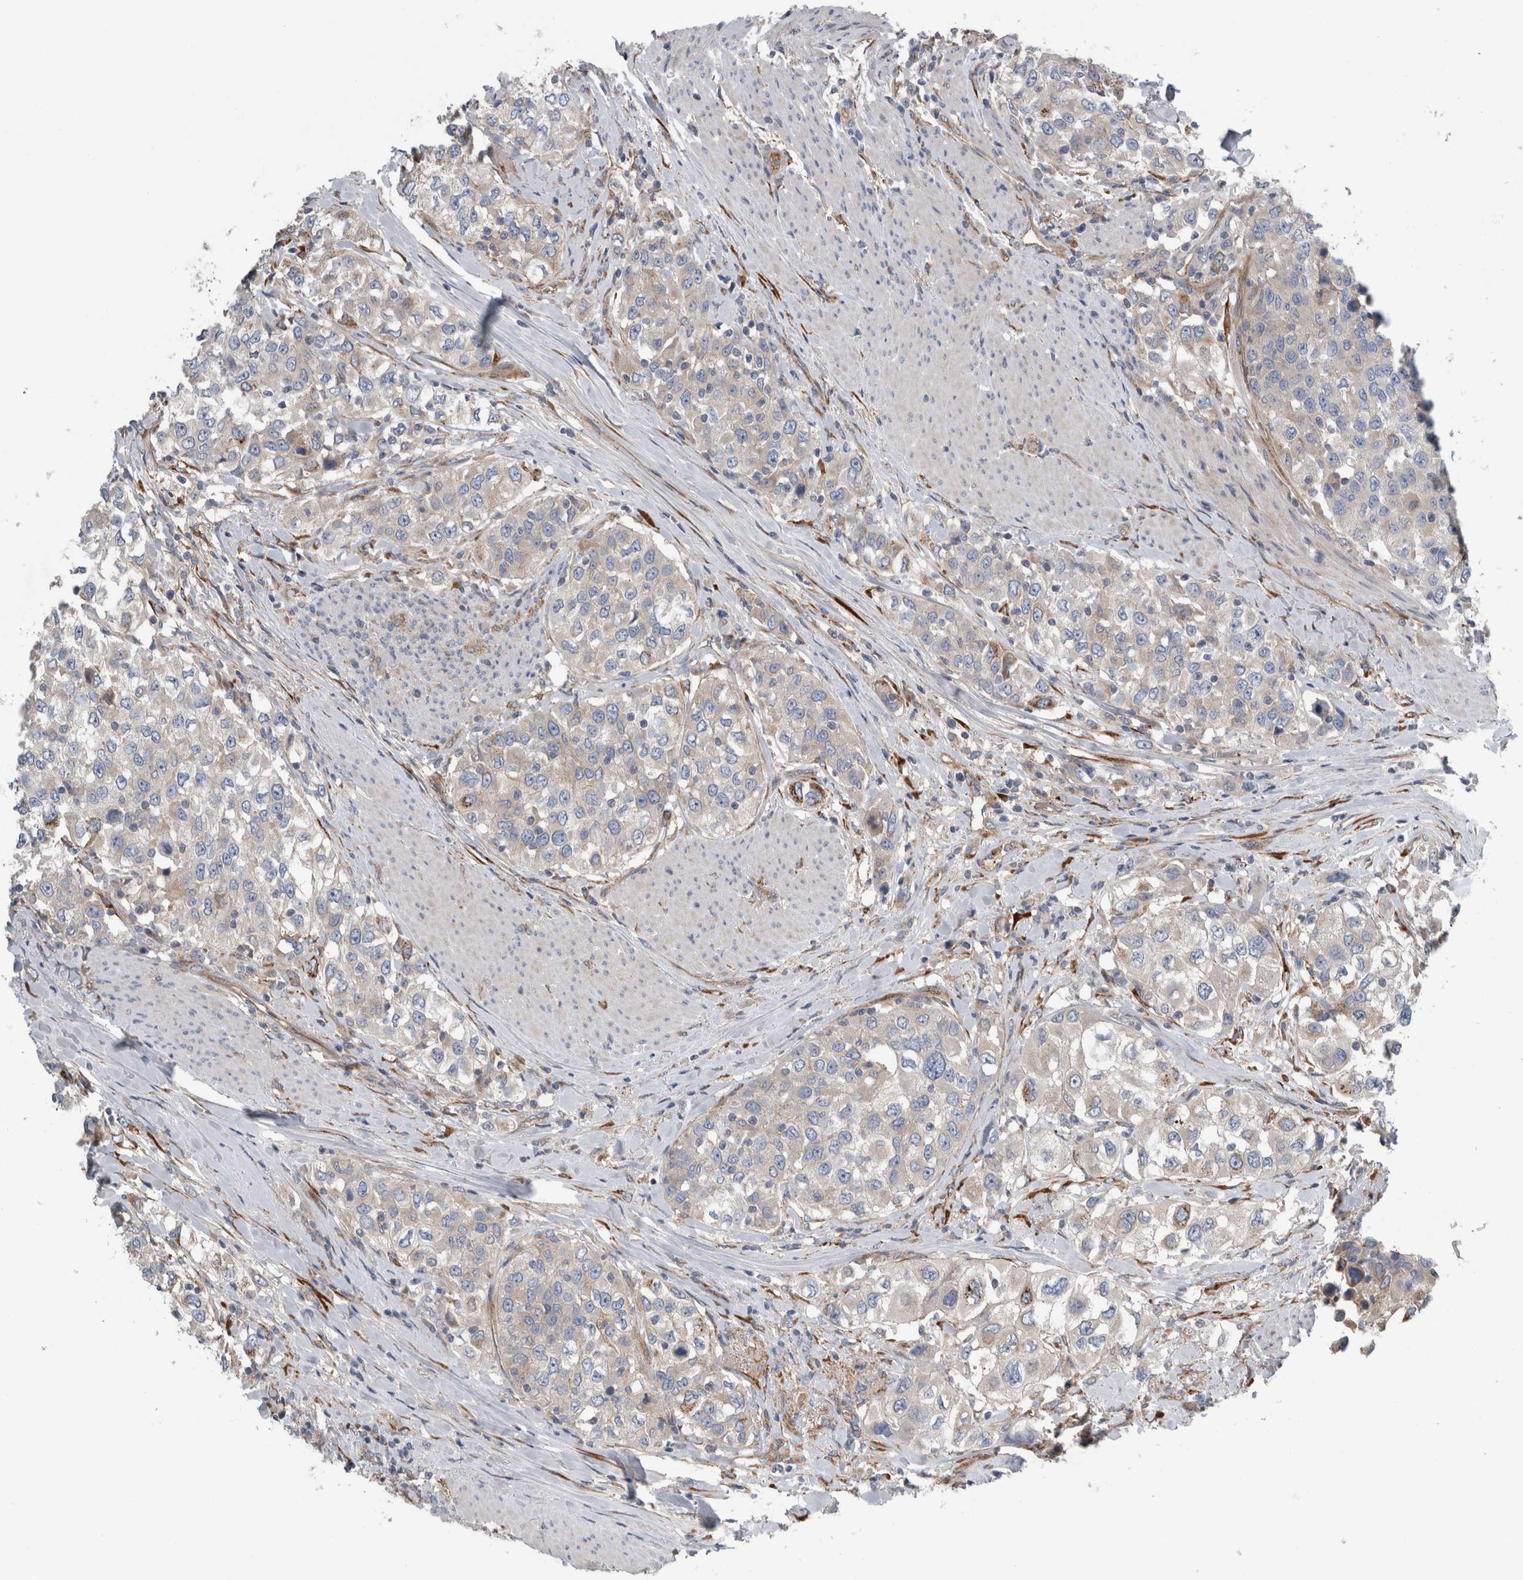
{"staining": {"intensity": "negative", "quantity": "none", "location": "none"}, "tissue": "urothelial cancer", "cell_type": "Tumor cells", "image_type": "cancer", "snomed": [{"axis": "morphology", "description": "Urothelial carcinoma, High grade"}, {"axis": "topography", "description": "Urinary bladder"}], "caption": "The immunohistochemistry (IHC) micrograph has no significant staining in tumor cells of high-grade urothelial carcinoma tissue.", "gene": "GLT8D2", "patient": {"sex": "female", "age": 80}}